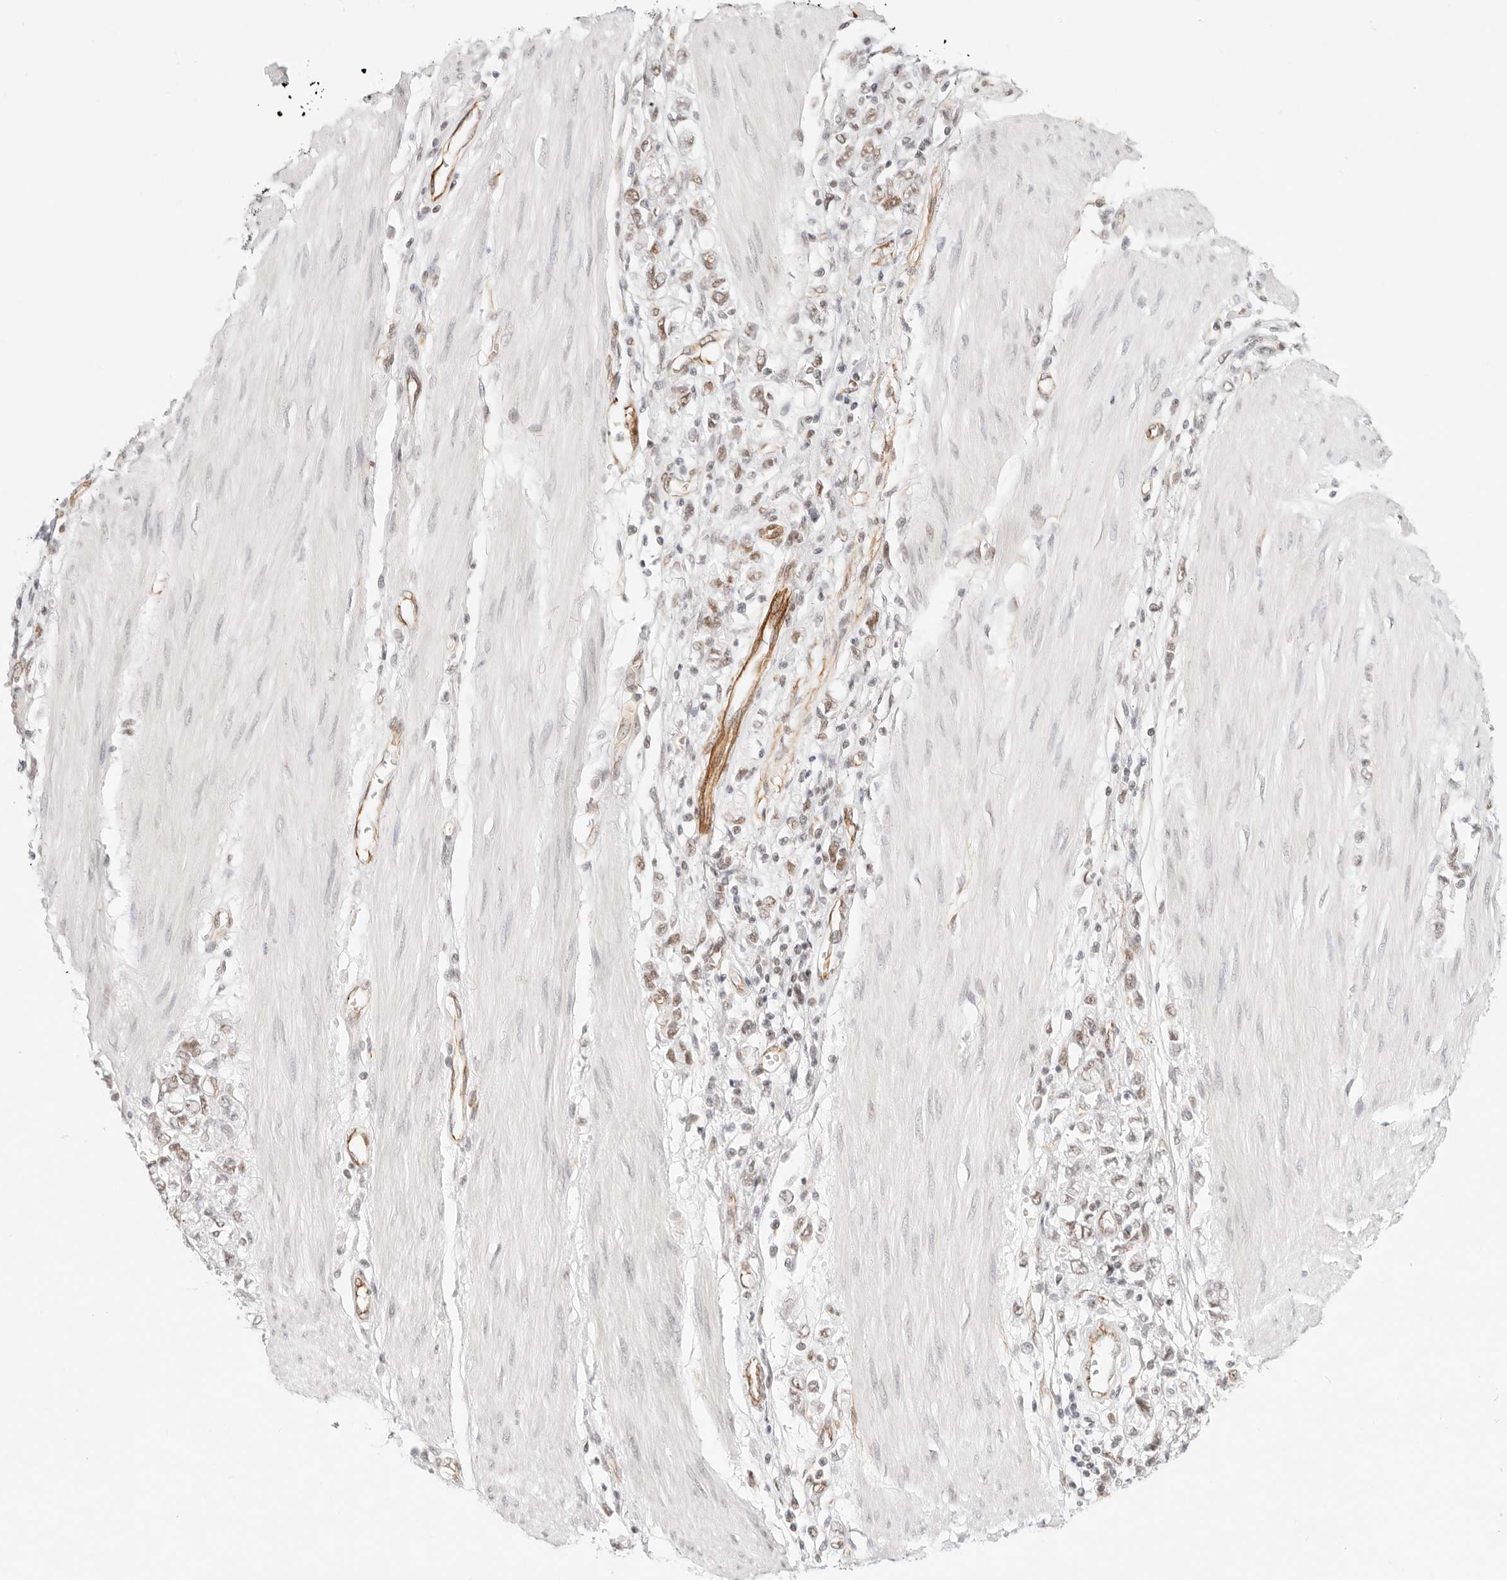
{"staining": {"intensity": "weak", "quantity": "25%-75%", "location": "nuclear"}, "tissue": "stomach cancer", "cell_type": "Tumor cells", "image_type": "cancer", "snomed": [{"axis": "morphology", "description": "Adenocarcinoma, NOS"}, {"axis": "topography", "description": "Stomach"}], "caption": "Immunohistochemistry histopathology image of adenocarcinoma (stomach) stained for a protein (brown), which shows low levels of weak nuclear staining in about 25%-75% of tumor cells.", "gene": "ZC3H11A", "patient": {"sex": "female", "age": 76}}